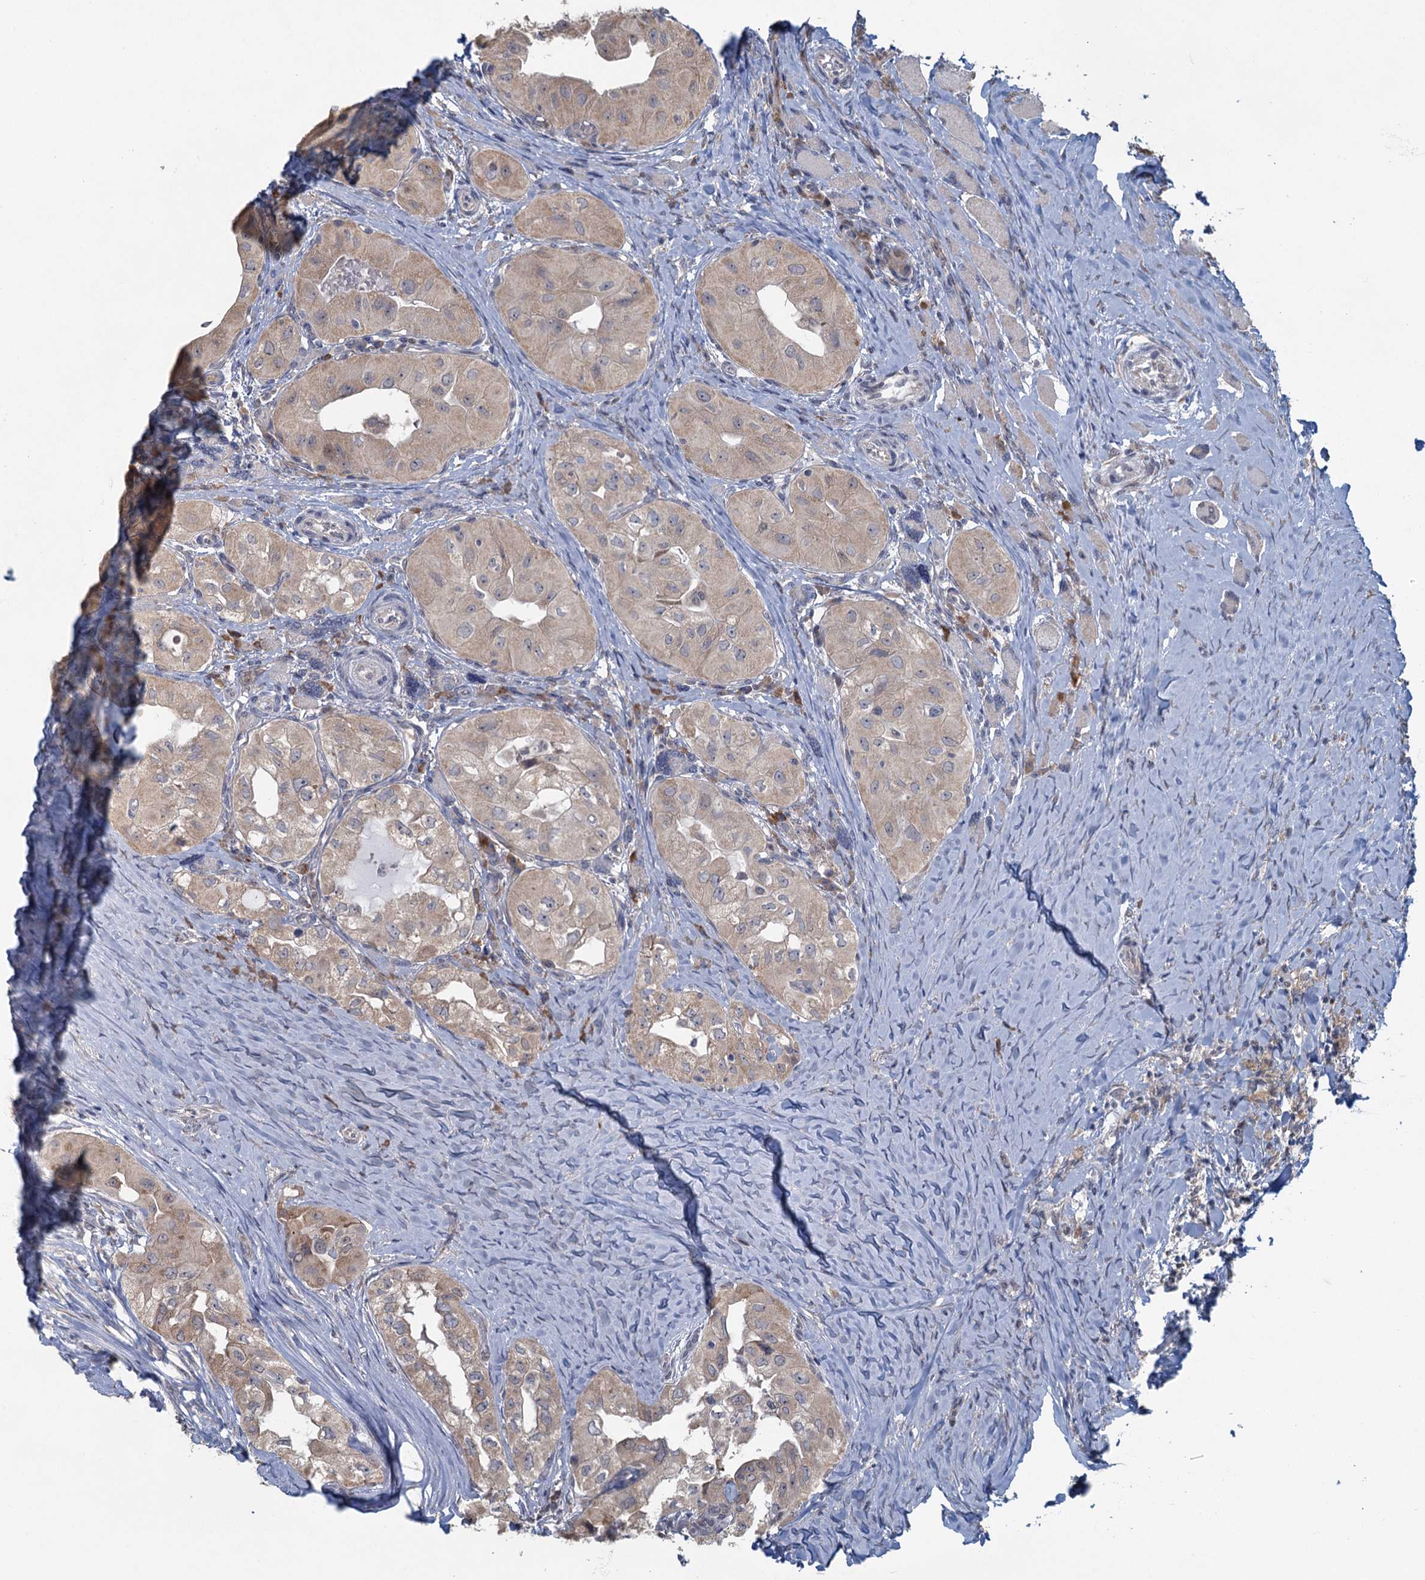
{"staining": {"intensity": "weak", "quantity": "25%-75%", "location": "cytoplasmic/membranous"}, "tissue": "thyroid cancer", "cell_type": "Tumor cells", "image_type": "cancer", "snomed": [{"axis": "morphology", "description": "Papillary adenocarcinoma, NOS"}, {"axis": "topography", "description": "Thyroid gland"}], "caption": "A high-resolution photomicrograph shows IHC staining of papillary adenocarcinoma (thyroid), which exhibits weak cytoplasmic/membranous staining in about 25%-75% of tumor cells.", "gene": "TEX35", "patient": {"sex": "female", "age": 59}}